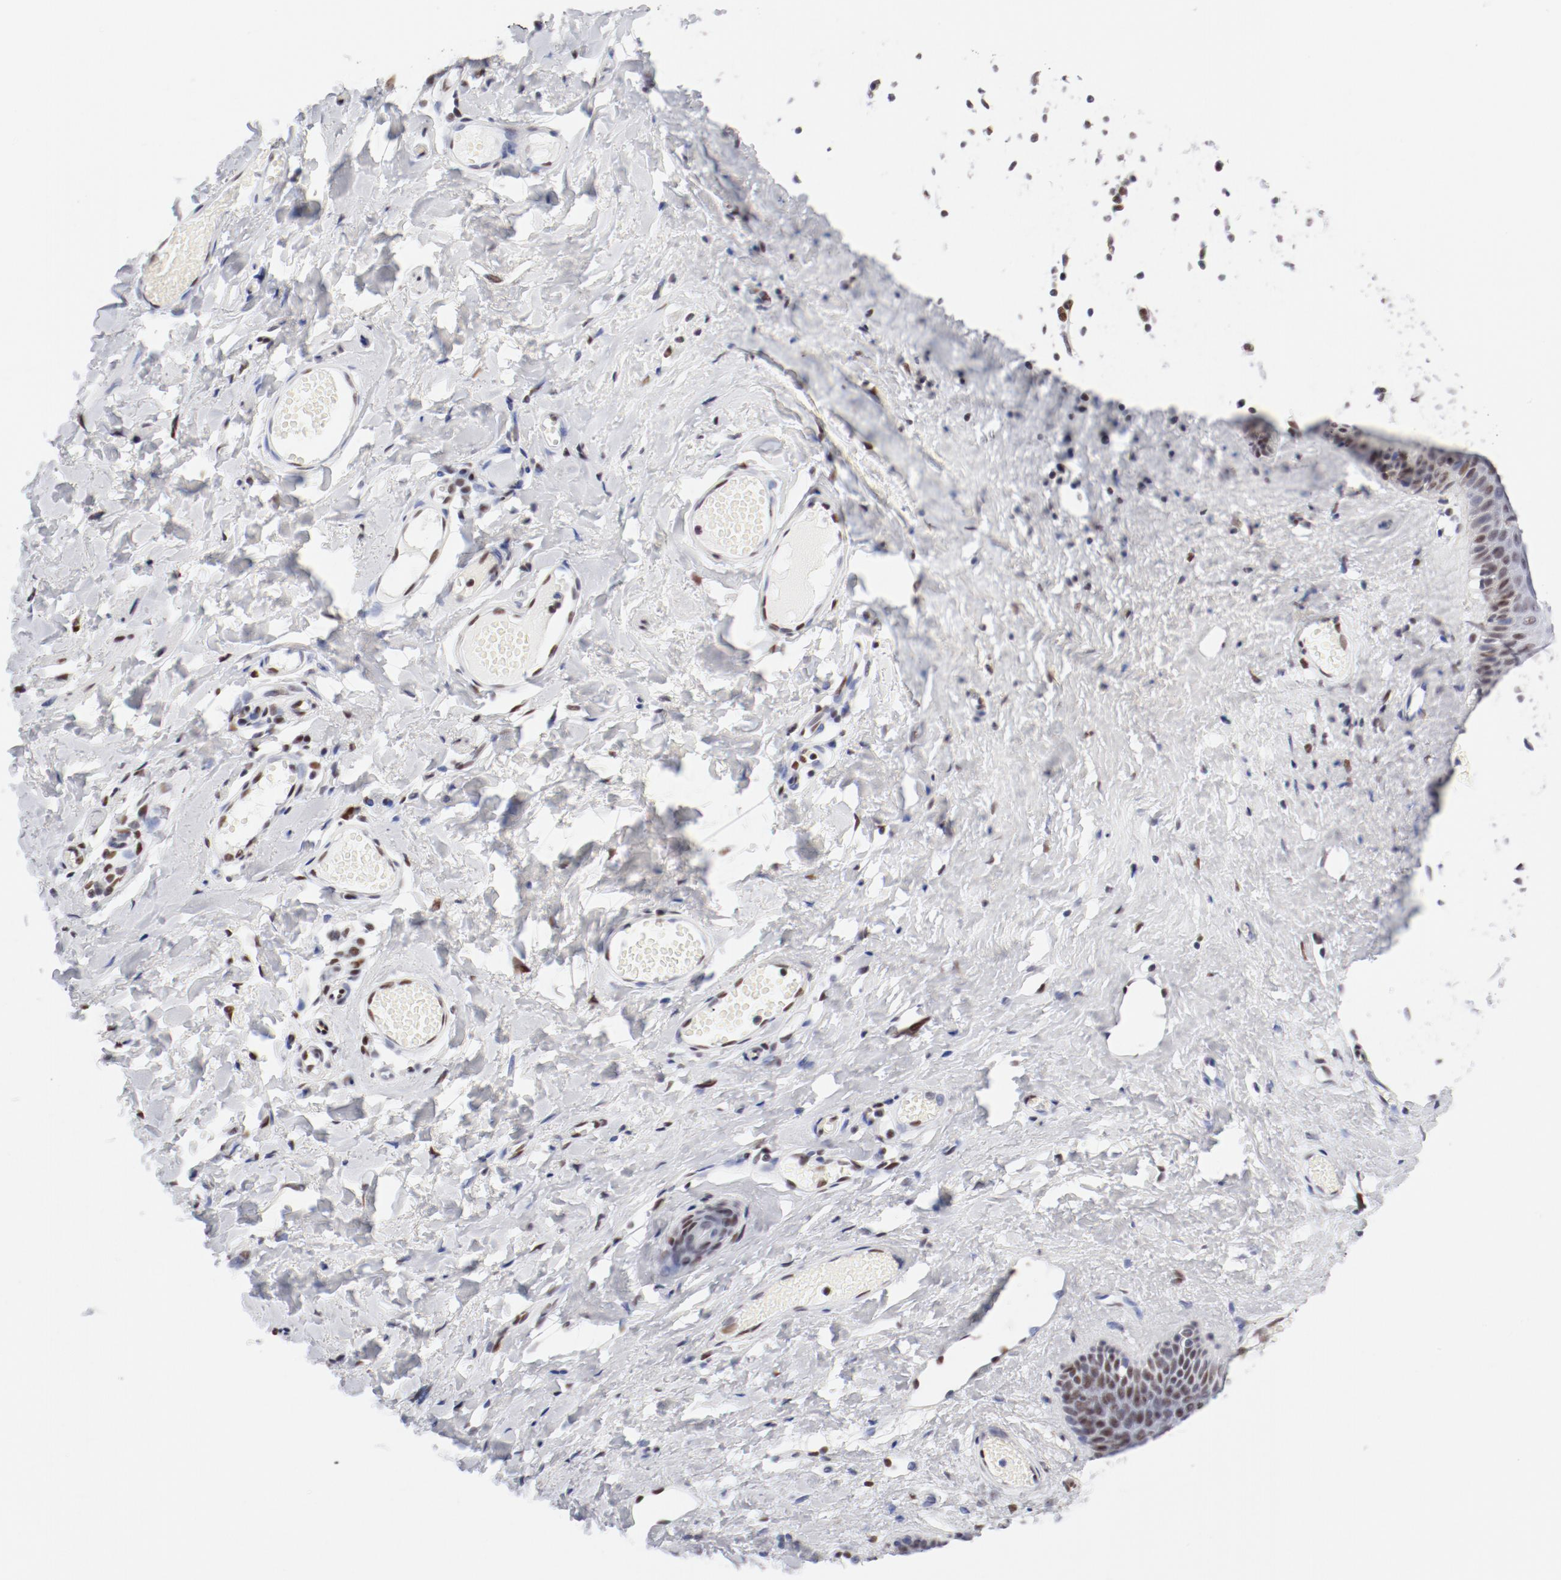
{"staining": {"intensity": "strong", "quantity": "<25%", "location": "nuclear"}, "tissue": "skin", "cell_type": "Epidermal cells", "image_type": "normal", "snomed": [{"axis": "morphology", "description": "Normal tissue, NOS"}, {"axis": "morphology", "description": "Inflammation, NOS"}, {"axis": "topography", "description": "Vulva"}], "caption": "The immunohistochemical stain labels strong nuclear positivity in epidermal cells of unremarkable skin.", "gene": "ATF2", "patient": {"sex": "female", "age": 84}}